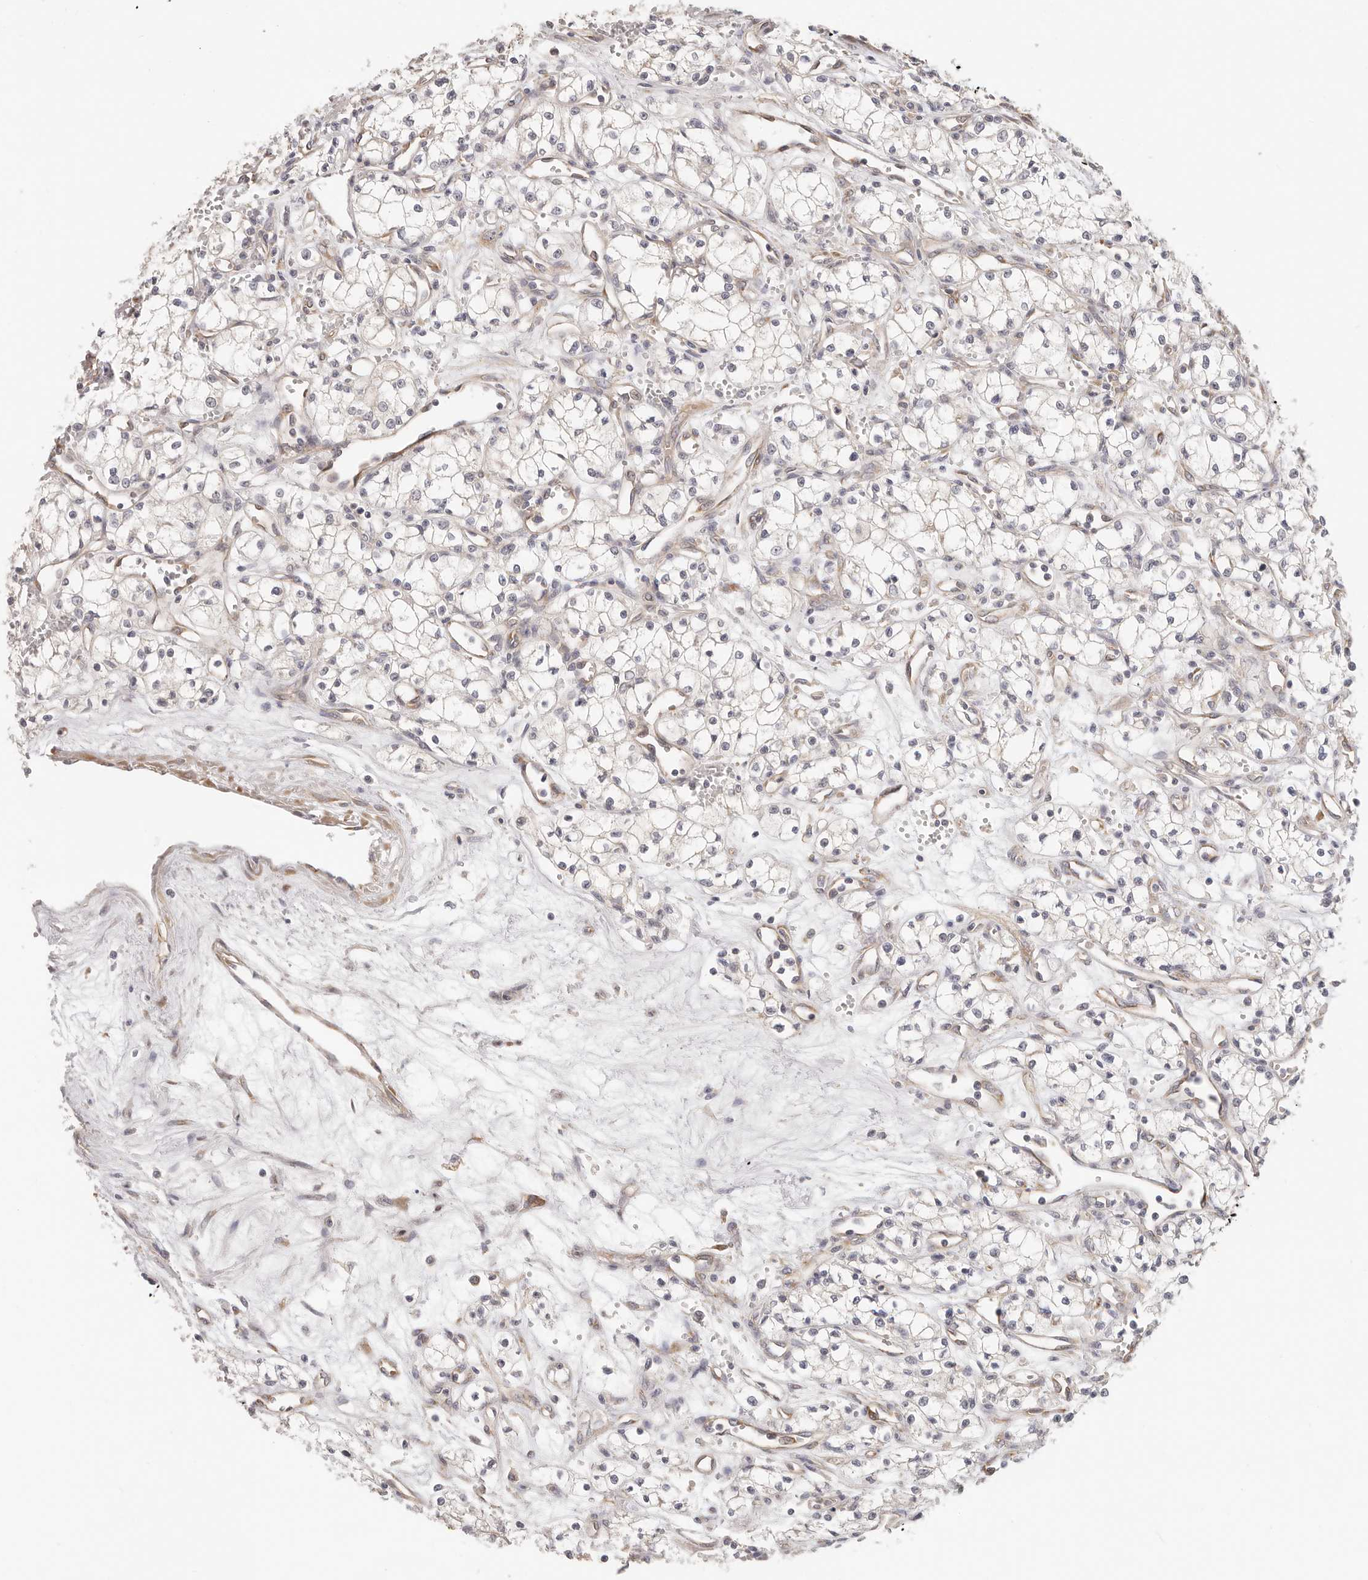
{"staining": {"intensity": "negative", "quantity": "none", "location": "none"}, "tissue": "renal cancer", "cell_type": "Tumor cells", "image_type": "cancer", "snomed": [{"axis": "morphology", "description": "Adenocarcinoma, NOS"}, {"axis": "topography", "description": "Kidney"}], "caption": "DAB immunohistochemical staining of human adenocarcinoma (renal) shows no significant positivity in tumor cells.", "gene": "AFDN", "patient": {"sex": "male", "age": 59}}